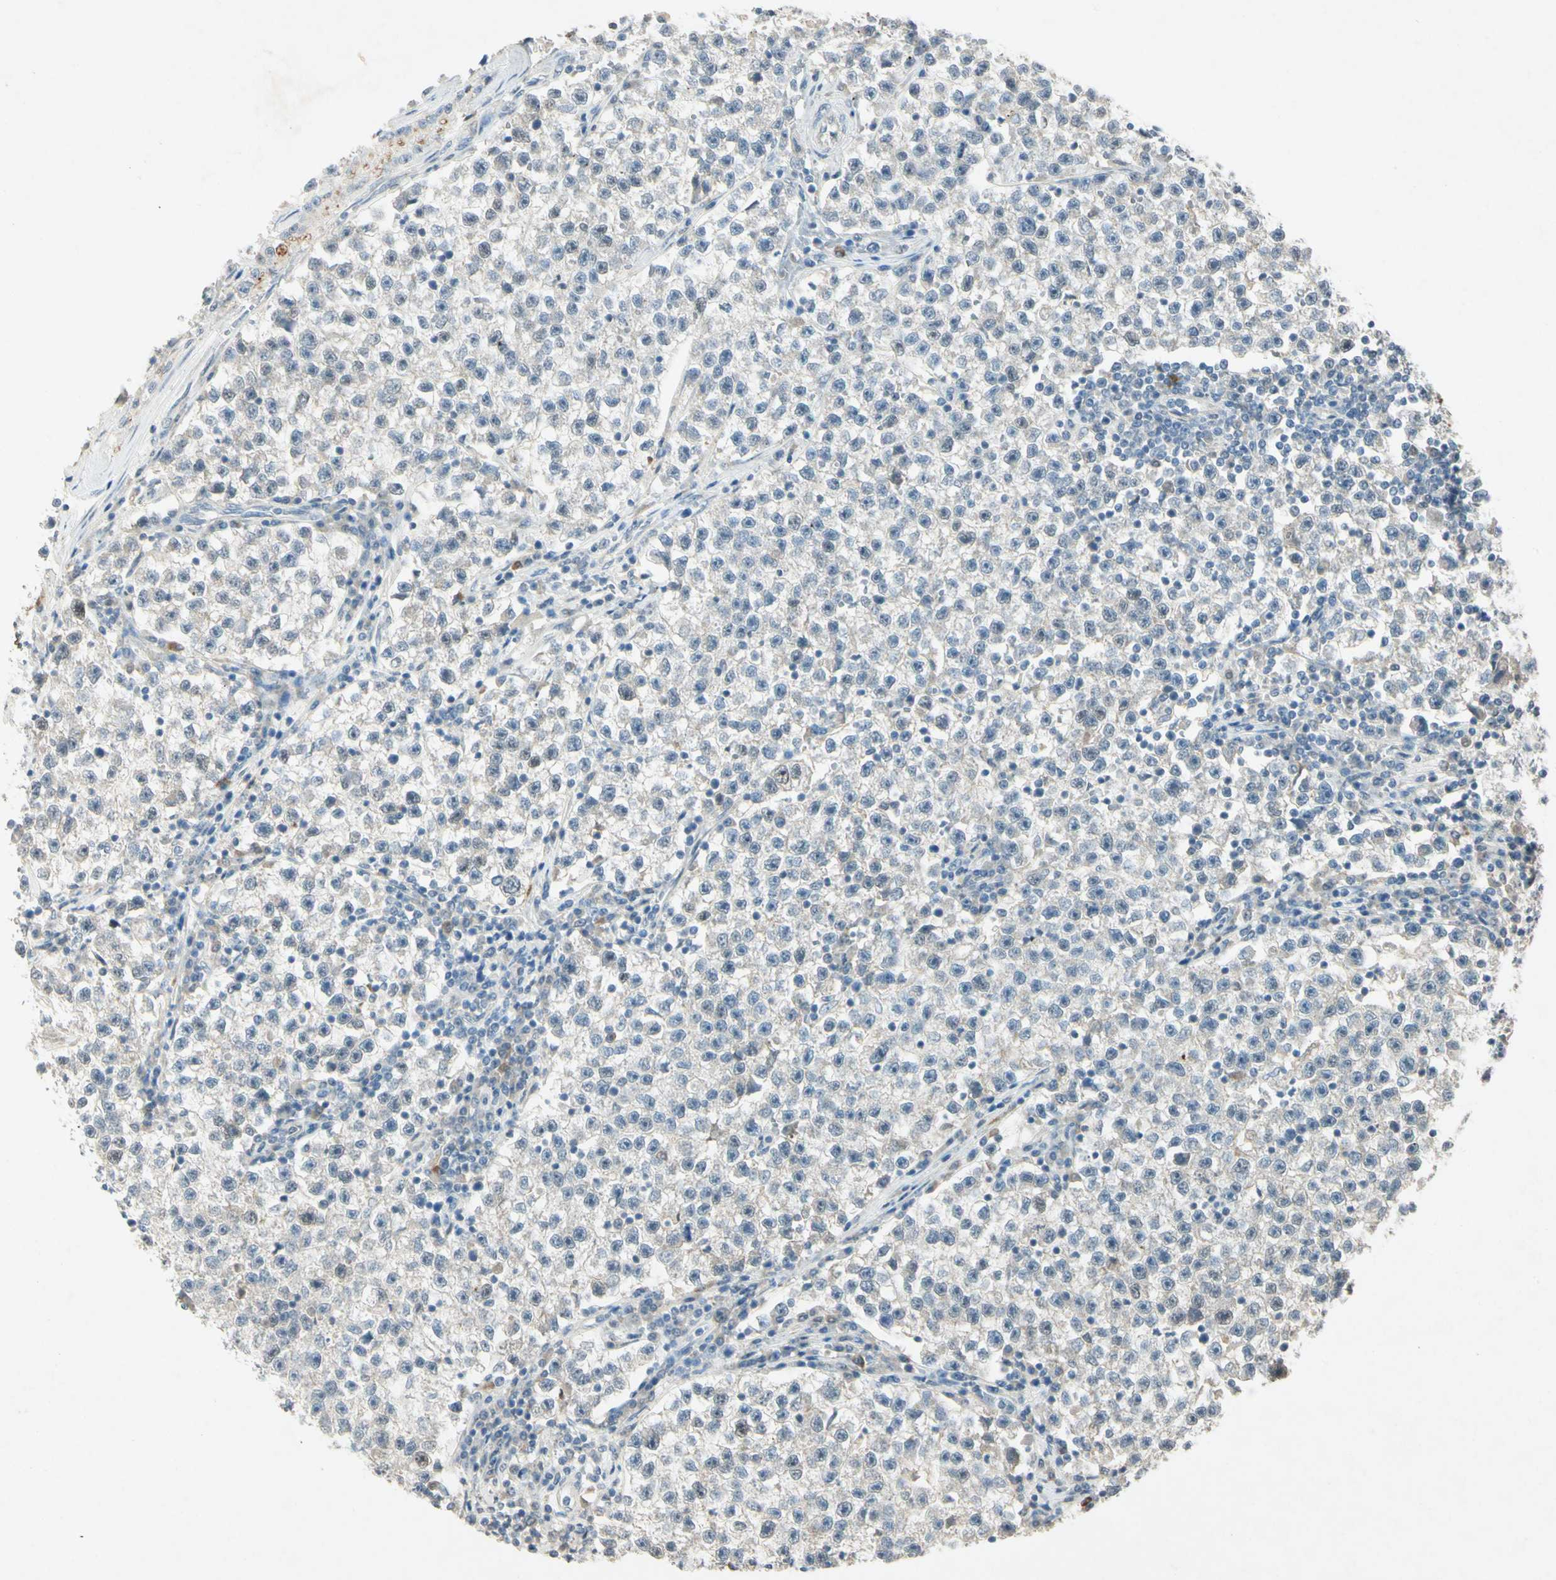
{"staining": {"intensity": "negative", "quantity": "none", "location": "none"}, "tissue": "testis cancer", "cell_type": "Tumor cells", "image_type": "cancer", "snomed": [{"axis": "morphology", "description": "Seminoma, NOS"}, {"axis": "topography", "description": "Testis"}], "caption": "Testis cancer (seminoma) was stained to show a protein in brown. There is no significant expression in tumor cells.", "gene": "HSPA1B", "patient": {"sex": "male", "age": 22}}